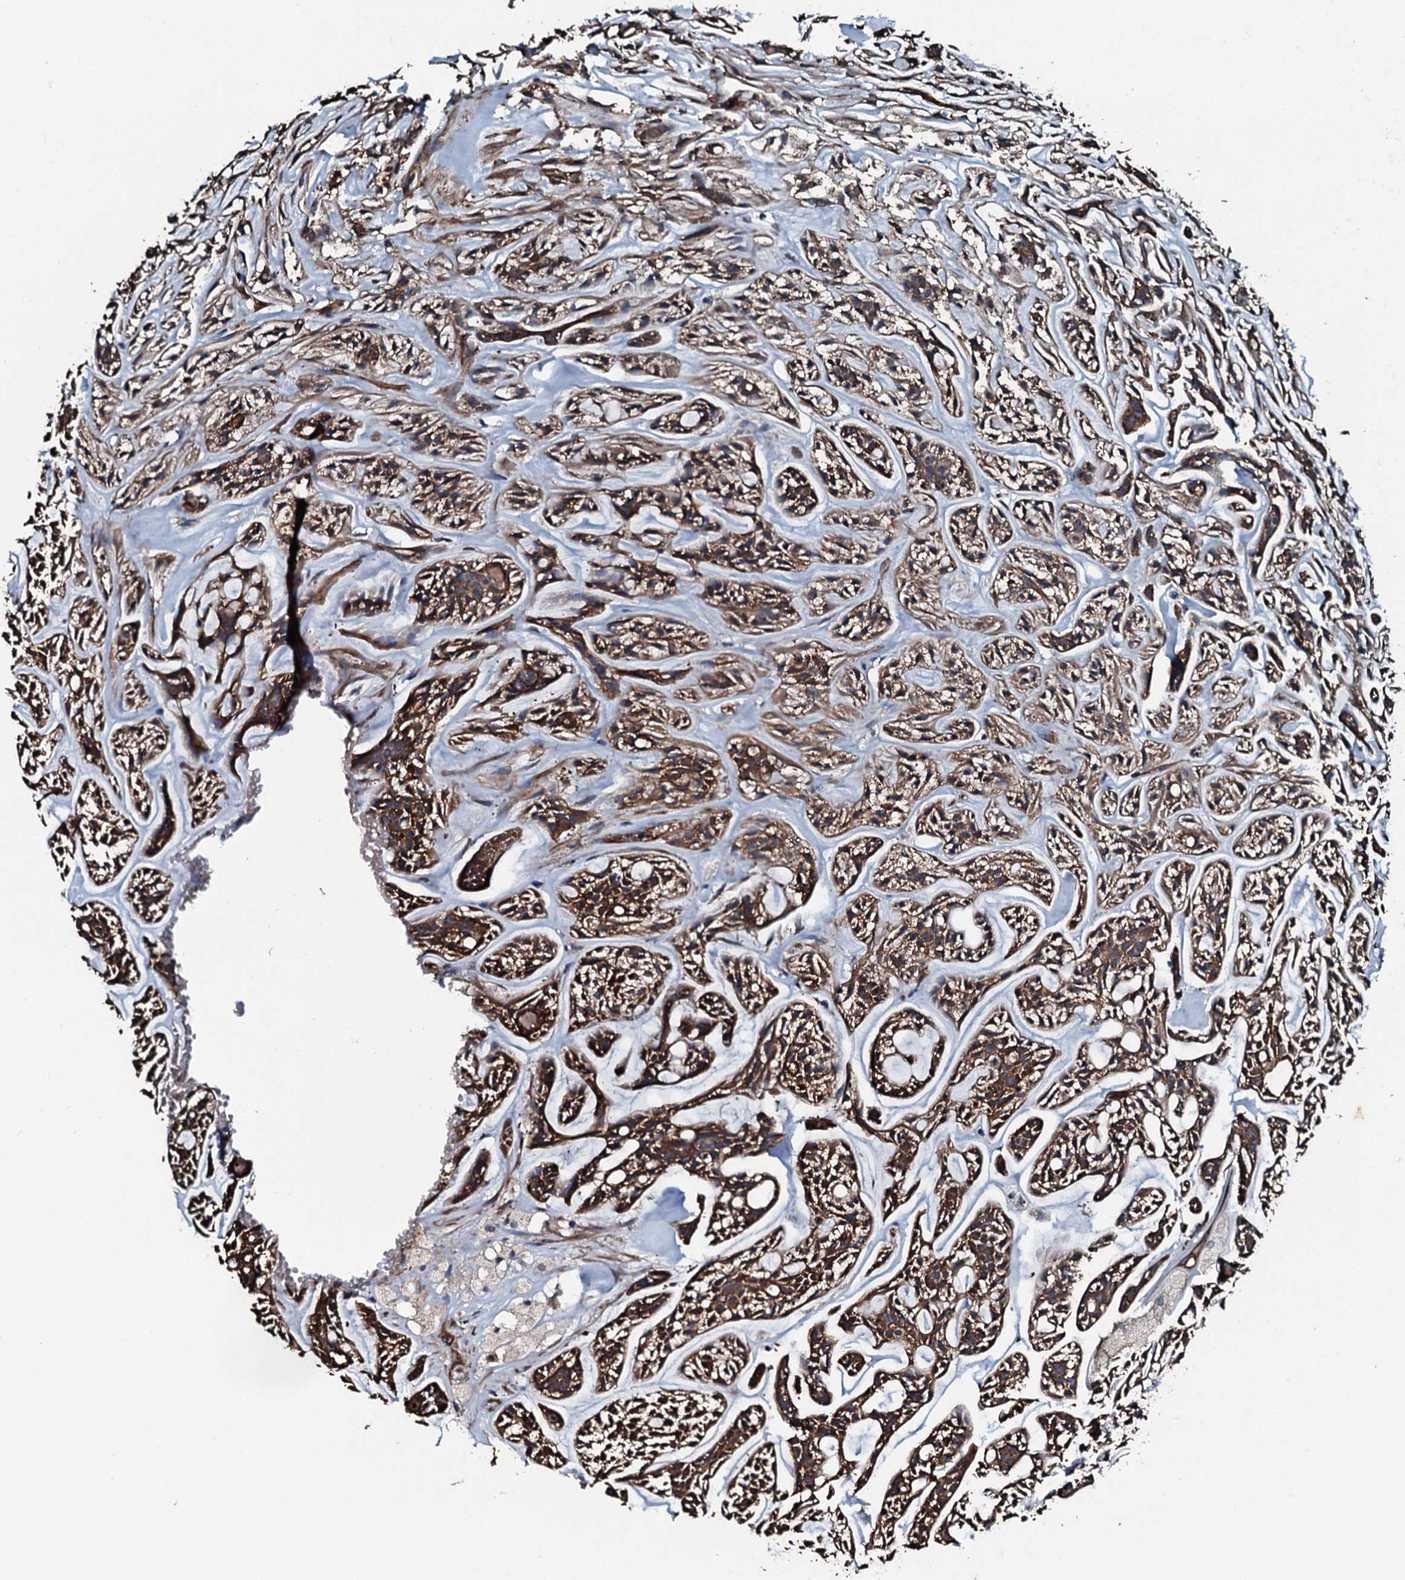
{"staining": {"intensity": "moderate", "quantity": ">75%", "location": "cytoplasmic/membranous"}, "tissue": "head and neck cancer", "cell_type": "Tumor cells", "image_type": "cancer", "snomed": [{"axis": "morphology", "description": "Adenocarcinoma, NOS"}, {"axis": "topography", "description": "Salivary gland"}, {"axis": "topography", "description": "Head-Neck"}], "caption": "Approximately >75% of tumor cells in head and neck adenocarcinoma show moderate cytoplasmic/membranous protein staining as visualized by brown immunohistochemical staining.", "gene": "SLC25A38", "patient": {"sex": "male", "age": 55}}